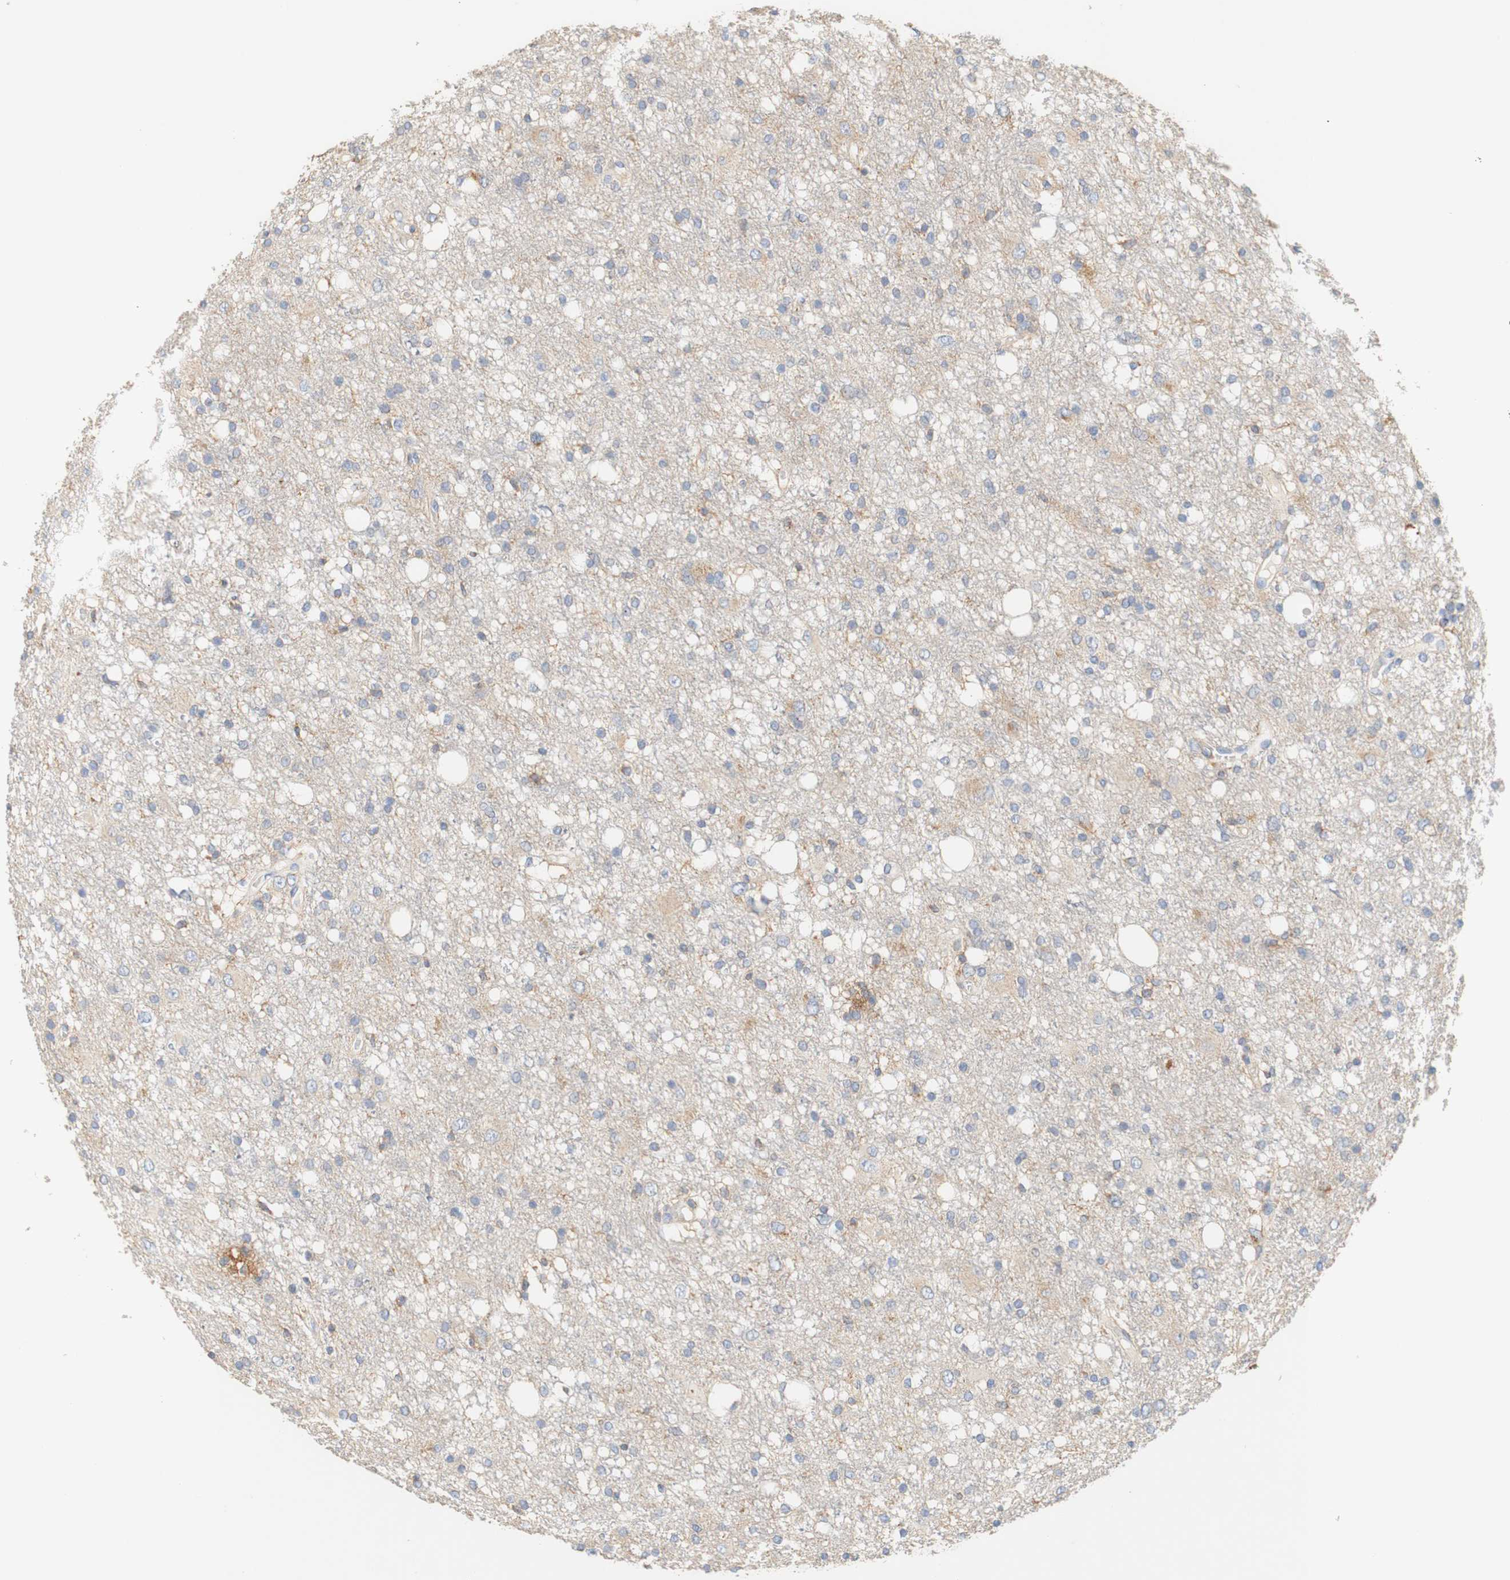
{"staining": {"intensity": "weak", "quantity": "<25%", "location": "cytoplasmic/membranous"}, "tissue": "glioma", "cell_type": "Tumor cells", "image_type": "cancer", "snomed": [{"axis": "morphology", "description": "Glioma, malignant, High grade"}, {"axis": "topography", "description": "Brain"}], "caption": "Immunohistochemical staining of human glioma reveals no significant expression in tumor cells.", "gene": "PCDH7", "patient": {"sex": "female", "age": 59}}